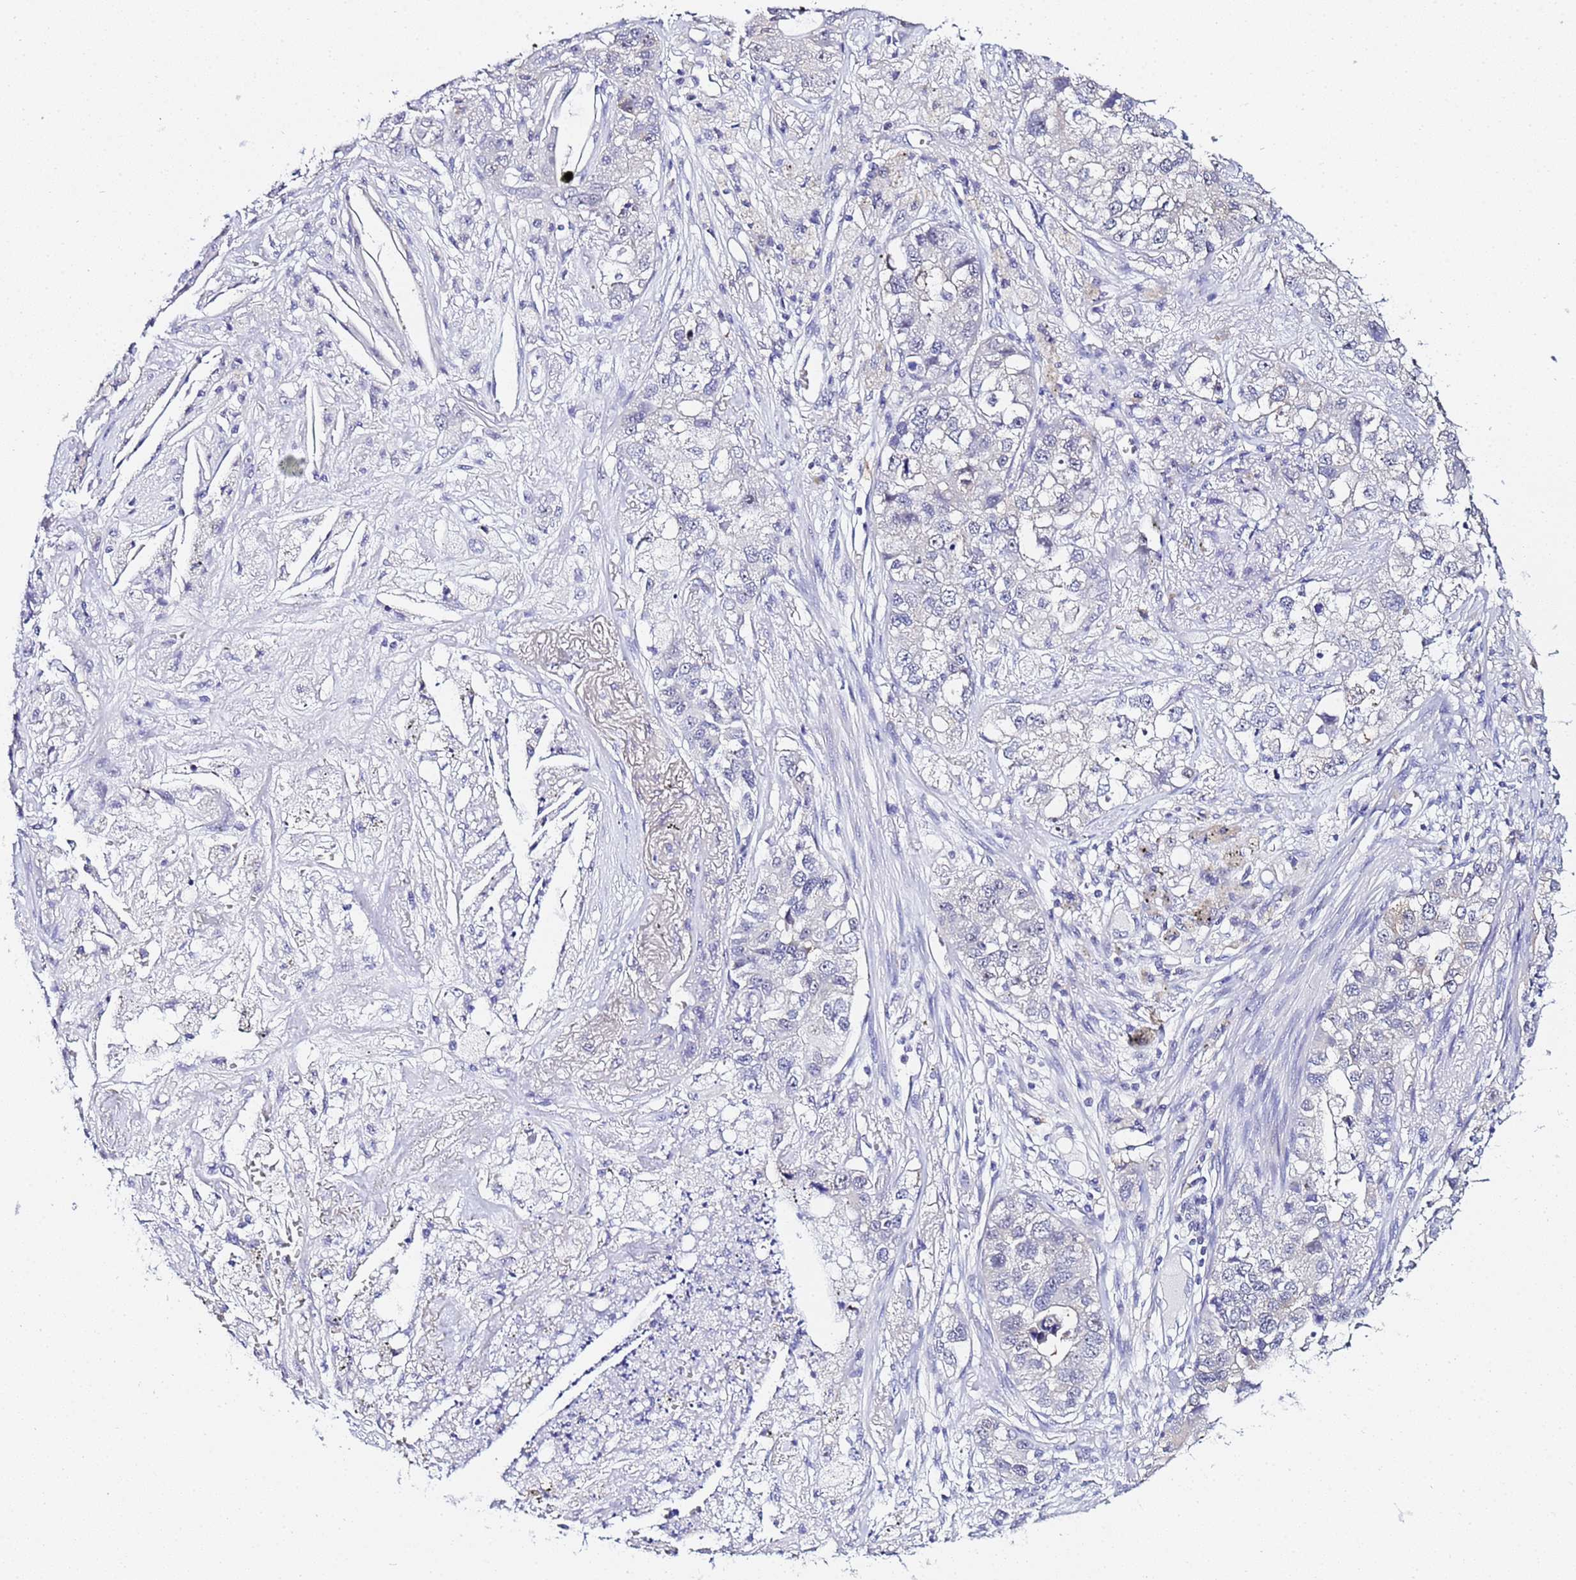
{"staining": {"intensity": "negative", "quantity": "none", "location": "none"}, "tissue": "lung cancer", "cell_type": "Tumor cells", "image_type": "cancer", "snomed": [{"axis": "morphology", "description": "Adenocarcinoma, NOS"}, {"axis": "topography", "description": "Lung"}], "caption": "This is a photomicrograph of IHC staining of lung adenocarcinoma, which shows no staining in tumor cells. The staining is performed using DAB brown chromogen with nuclei counter-stained in using hematoxylin.", "gene": "ACTL6B", "patient": {"sex": "male", "age": 49}}